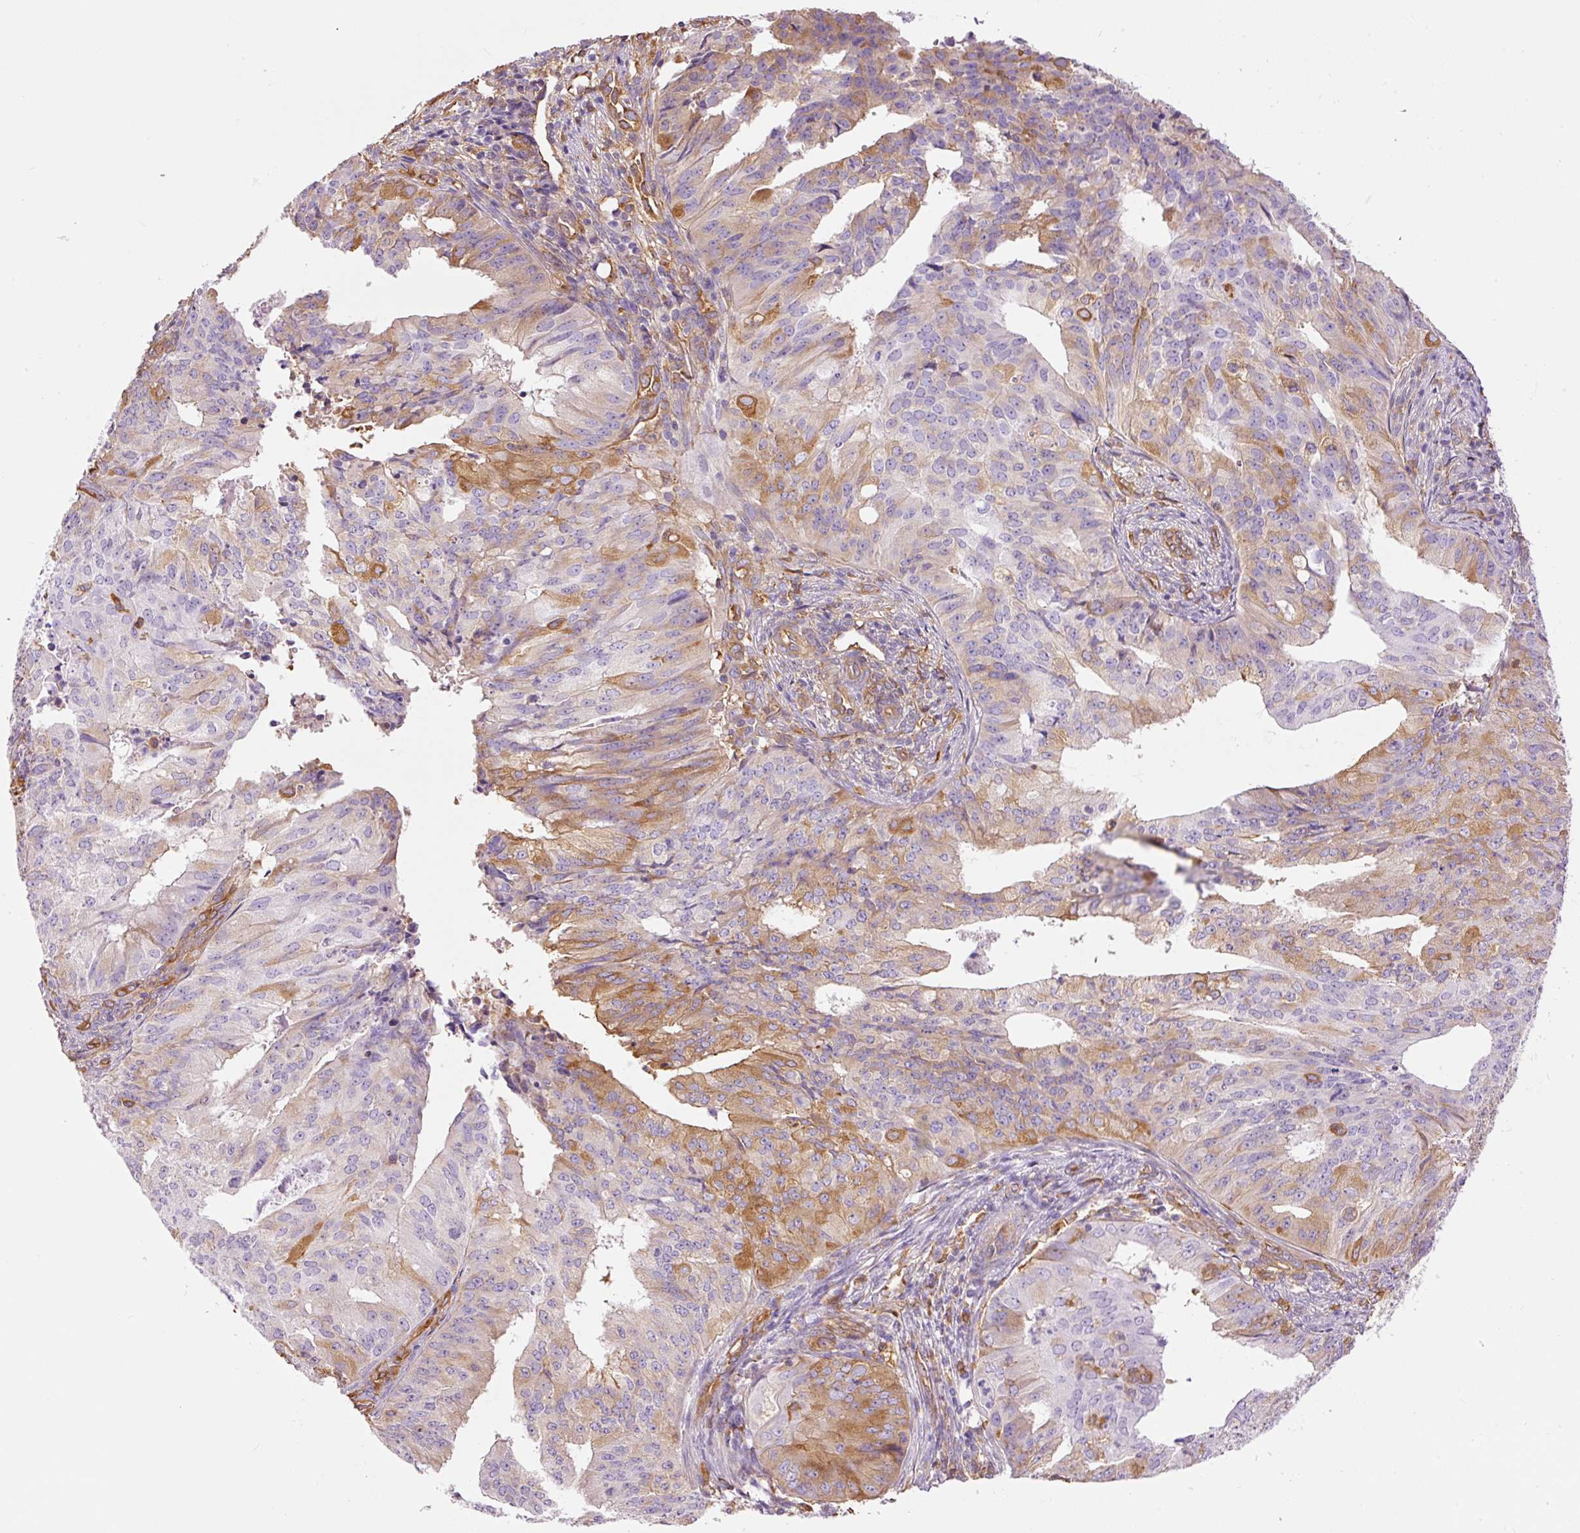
{"staining": {"intensity": "moderate", "quantity": "<25%", "location": "cytoplasmic/membranous"}, "tissue": "endometrial cancer", "cell_type": "Tumor cells", "image_type": "cancer", "snomed": [{"axis": "morphology", "description": "Adenocarcinoma, NOS"}, {"axis": "topography", "description": "Endometrium"}], "caption": "Immunohistochemical staining of adenocarcinoma (endometrial) shows moderate cytoplasmic/membranous protein staining in about <25% of tumor cells.", "gene": "IL10RB", "patient": {"sex": "female", "age": 50}}